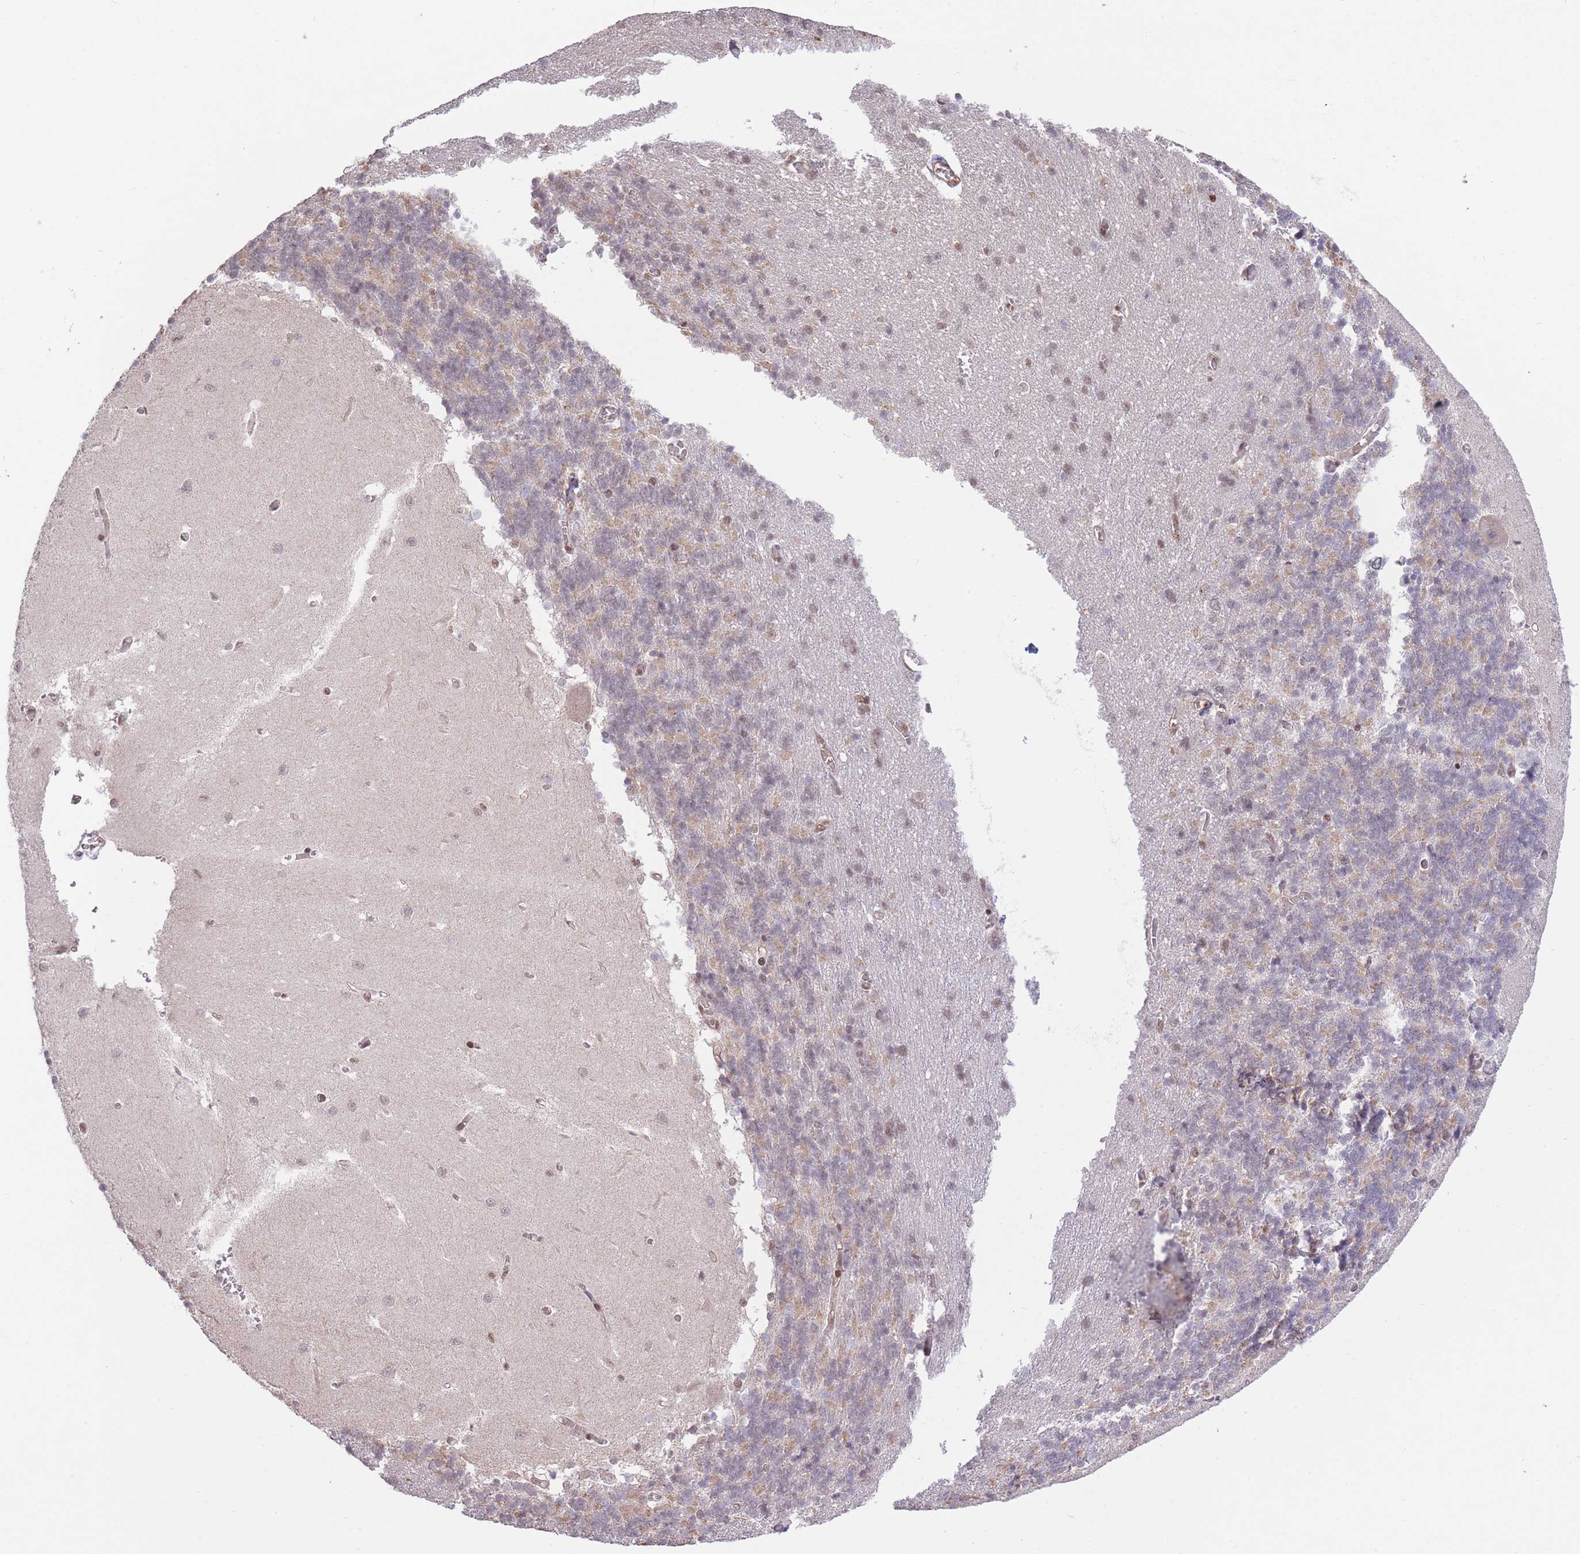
{"staining": {"intensity": "weak", "quantity": "25%-75%", "location": "cytoplasmic/membranous"}, "tissue": "cerebellum", "cell_type": "Cells in granular layer", "image_type": "normal", "snomed": [{"axis": "morphology", "description": "Normal tissue, NOS"}, {"axis": "topography", "description": "Cerebellum"}], "caption": "Brown immunohistochemical staining in unremarkable human cerebellum demonstrates weak cytoplasmic/membranous staining in about 25%-75% of cells in granular layer. Using DAB (3,3'-diaminobenzidine) (brown) and hematoxylin (blue) stains, captured at high magnification using brightfield microscopy.", "gene": "CARD8", "patient": {"sex": "male", "age": 37}}